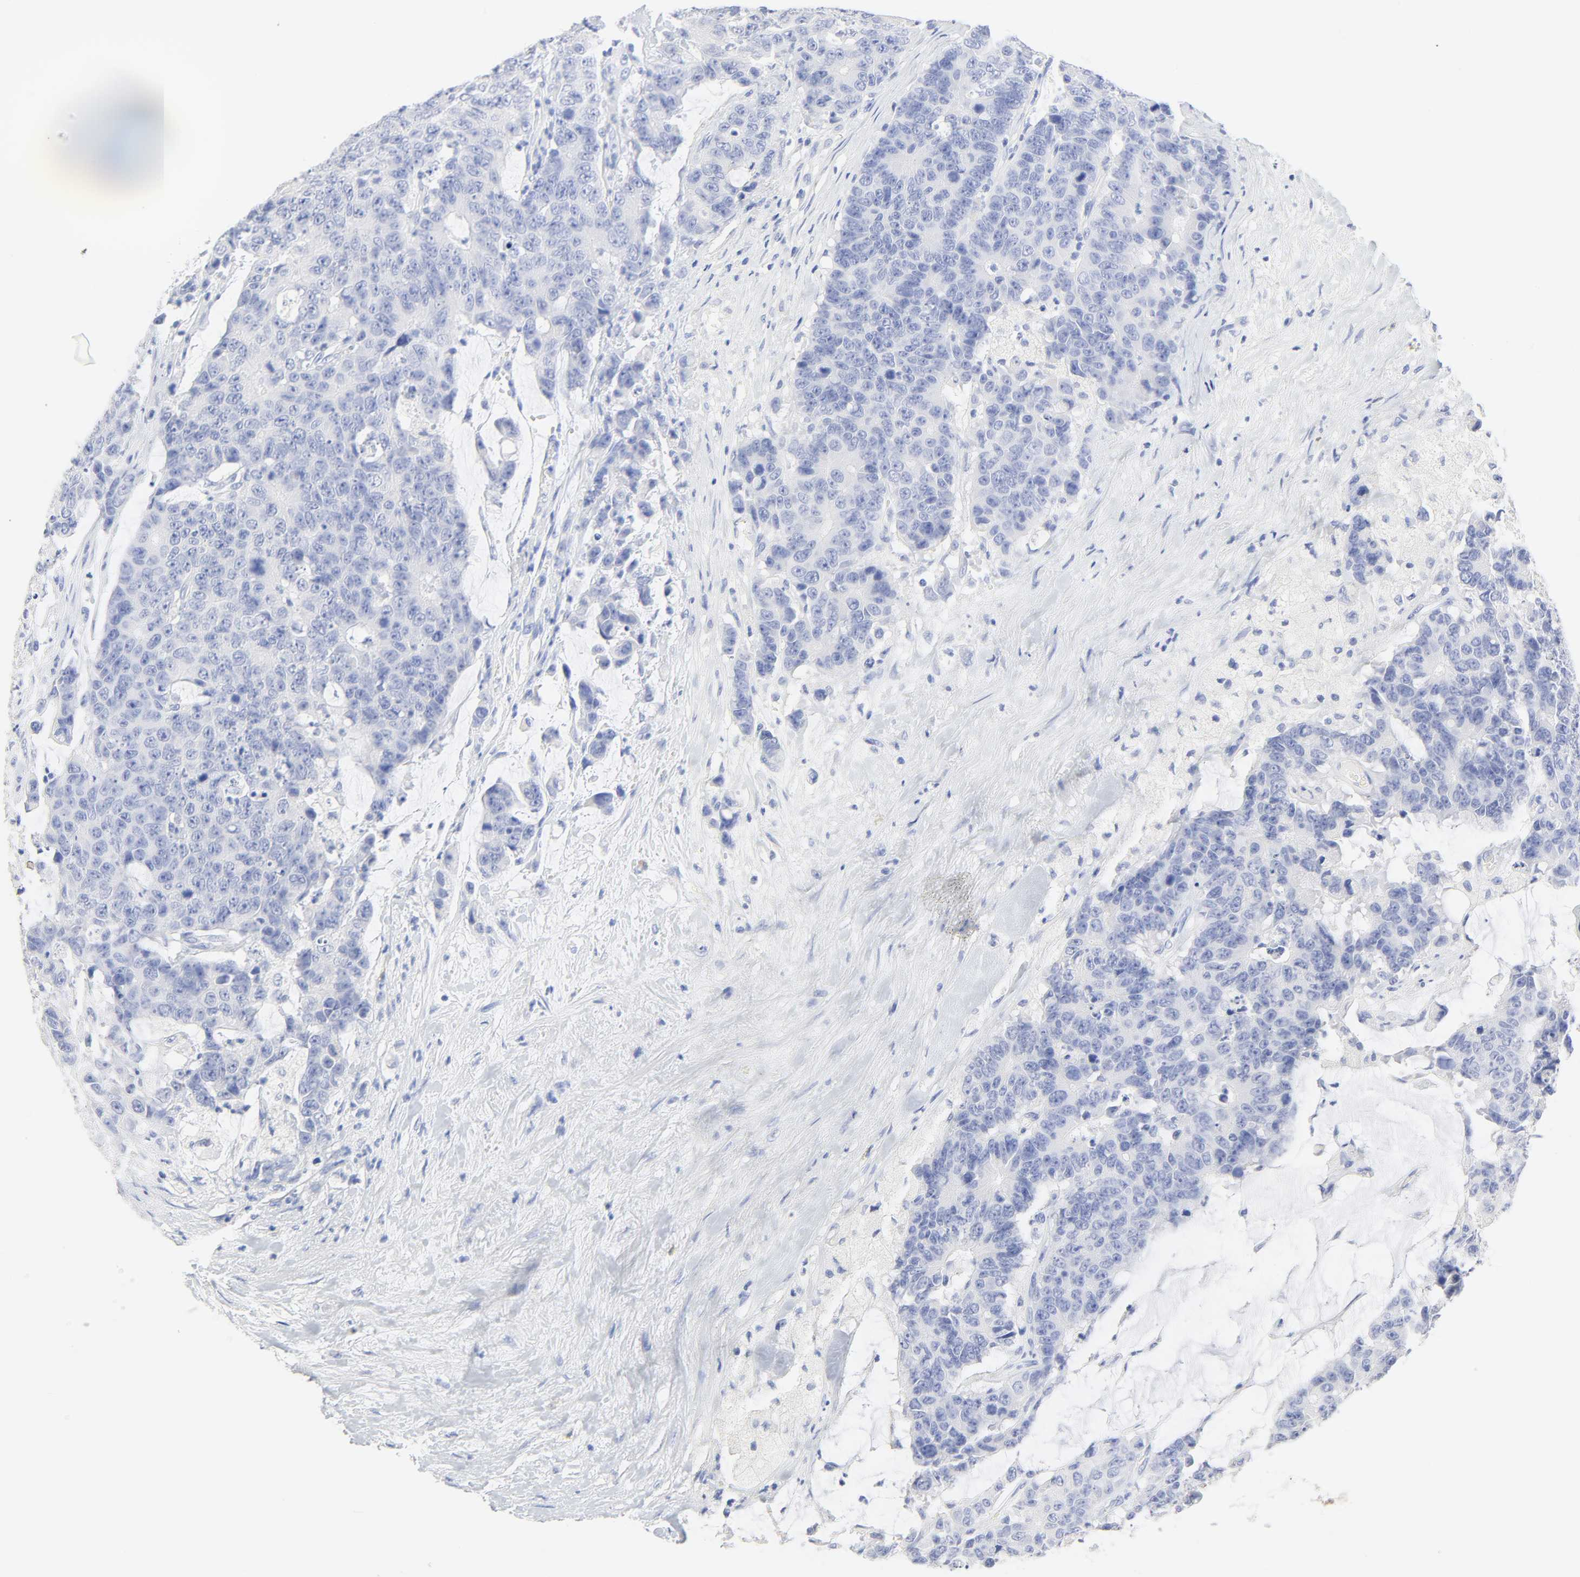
{"staining": {"intensity": "negative", "quantity": "none", "location": "none"}, "tissue": "colorectal cancer", "cell_type": "Tumor cells", "image_type": "cancer", "snomed": [{"axis": "morphology", "description": "Adenocarcinoma, NOS"}, {"axis": "topography", "description": "Colon"}], "caption": "High power microscopy histopathology image of an immunohistochemistry histopathology image of colorectal cancer, revealing no significant expression in tumor cells.", "gene": "SLCO1B3", "patient": {"sex": "female", "age": 86}}